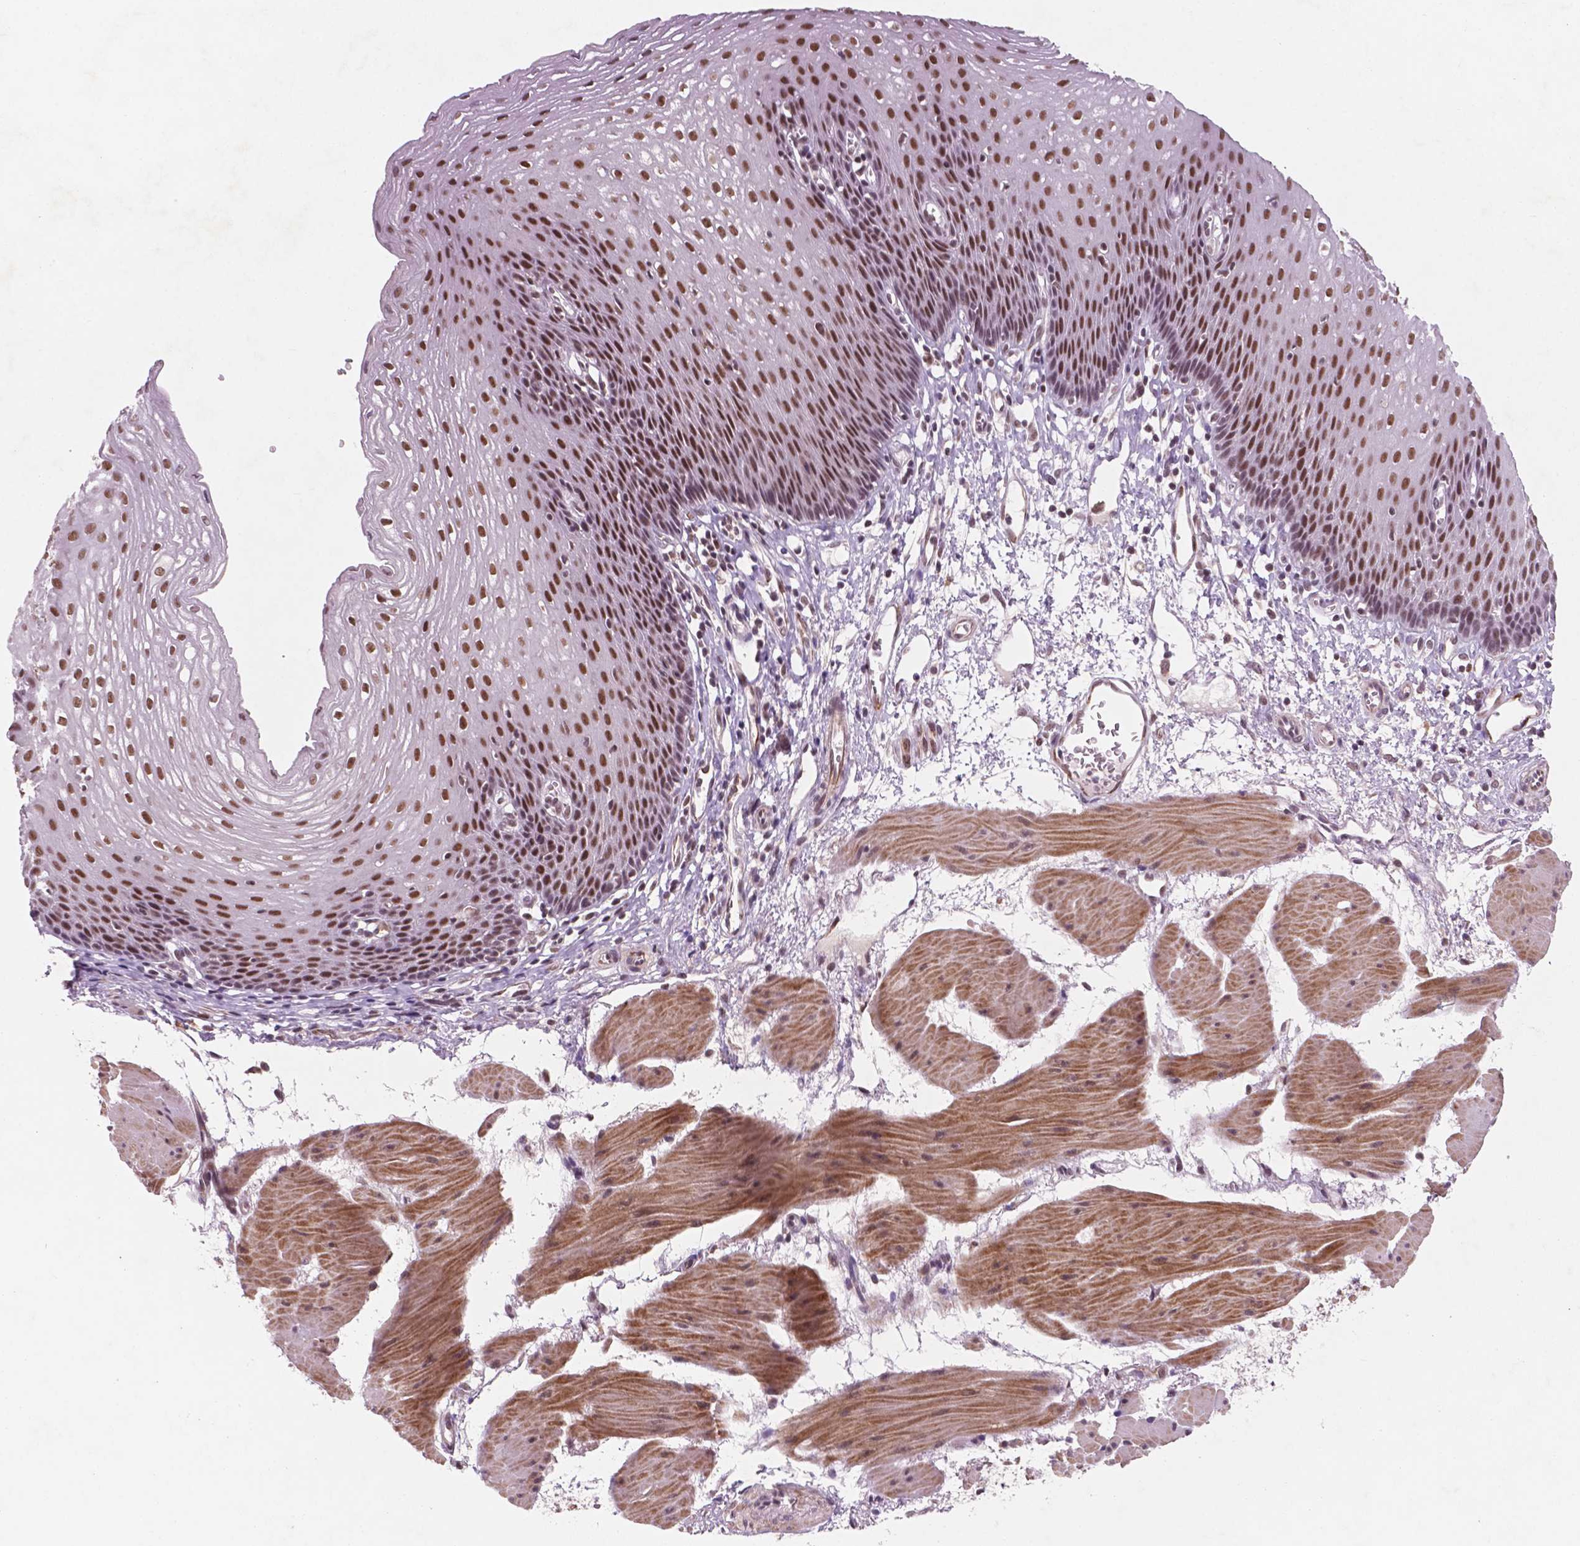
{"staining": {"intensity": "moderate", "quantity": ">75%", "location": "nuclear"}, "tissue": "esophagus", "cell_type": "Squamous epithelial cells", "image_type": "normal", "snomed": [{"axis": "morphology", "description": "Normal tissue, NOS"}, {"axis": "topography", "description": "Esophagus"}], "caption": "Squamous epithelial cells display moderate nuclear staining in about >75% of cells in normal esophagus. Immunohistochemistry (ihc) stains the protein of interest in brown and the nuclei are stained blue.", "gene": "CTR9", "patient": {"sex": "female", "age": 64}}